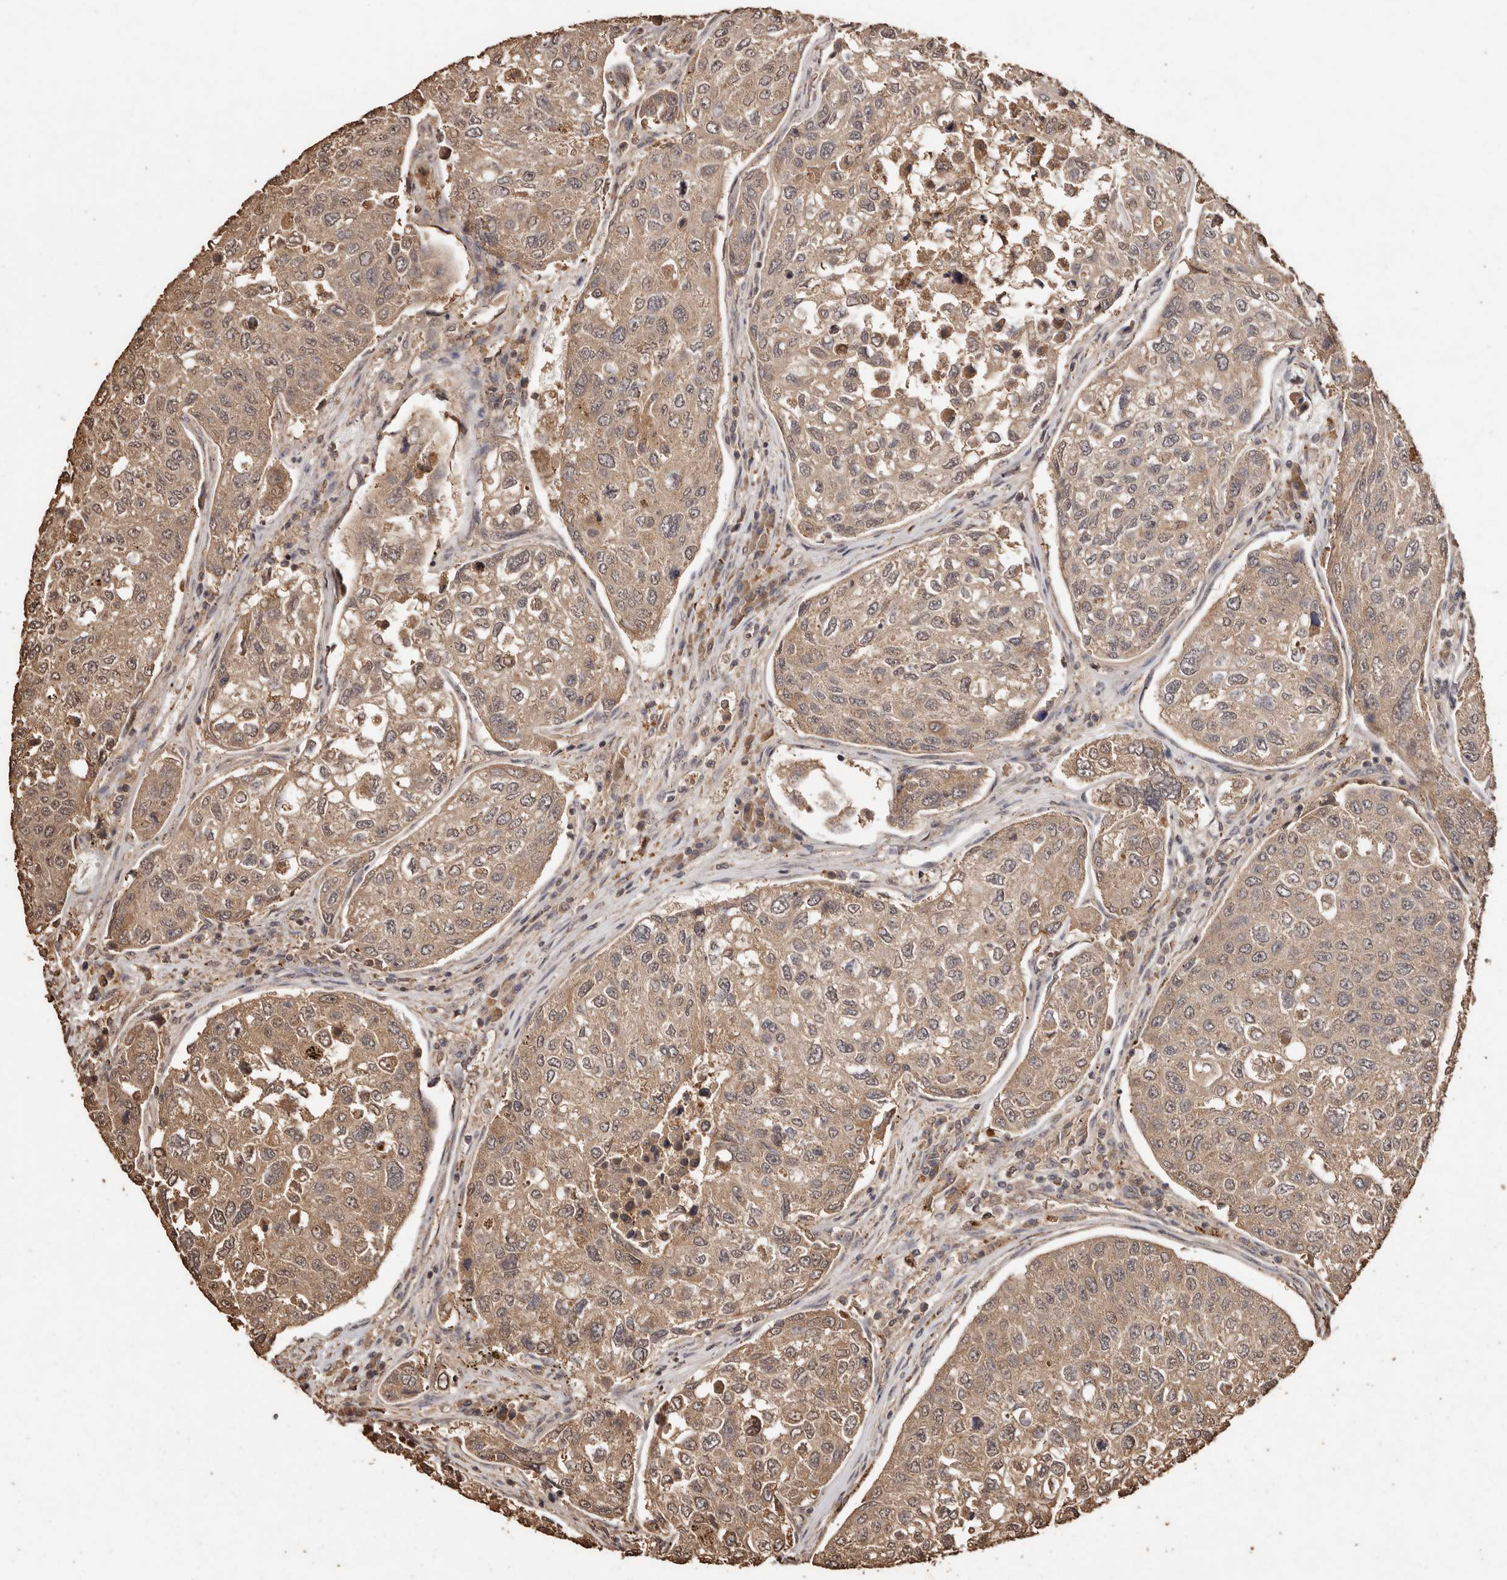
{"staining": {"intensity": "weak", "quantity": ">75%", "location": "cytoplasmic/membranous,nuclear"}, "tissue": "urothelial cancer", "cell_type": "Tumor cells", "image_type": "cancer", "snomed": [{"axis": "morphology", "description": "Urothelial carcinoma, High grade"}, {"axis": "topography", "description": "Lymph node"}, {"axis": "topography", "description": "Urinary bladder"}], "caption": "A brown stain highlights weak cytoplasmic/membranous and nuclear staining of a protein in human urothelial cancer tumor cells. (DAB (3,3'-diaminobenzidine) IHC with brightfield microscopy, high magnification).", "gene": "PKDCC", "patient": {"sex": "male", "age": 51}}